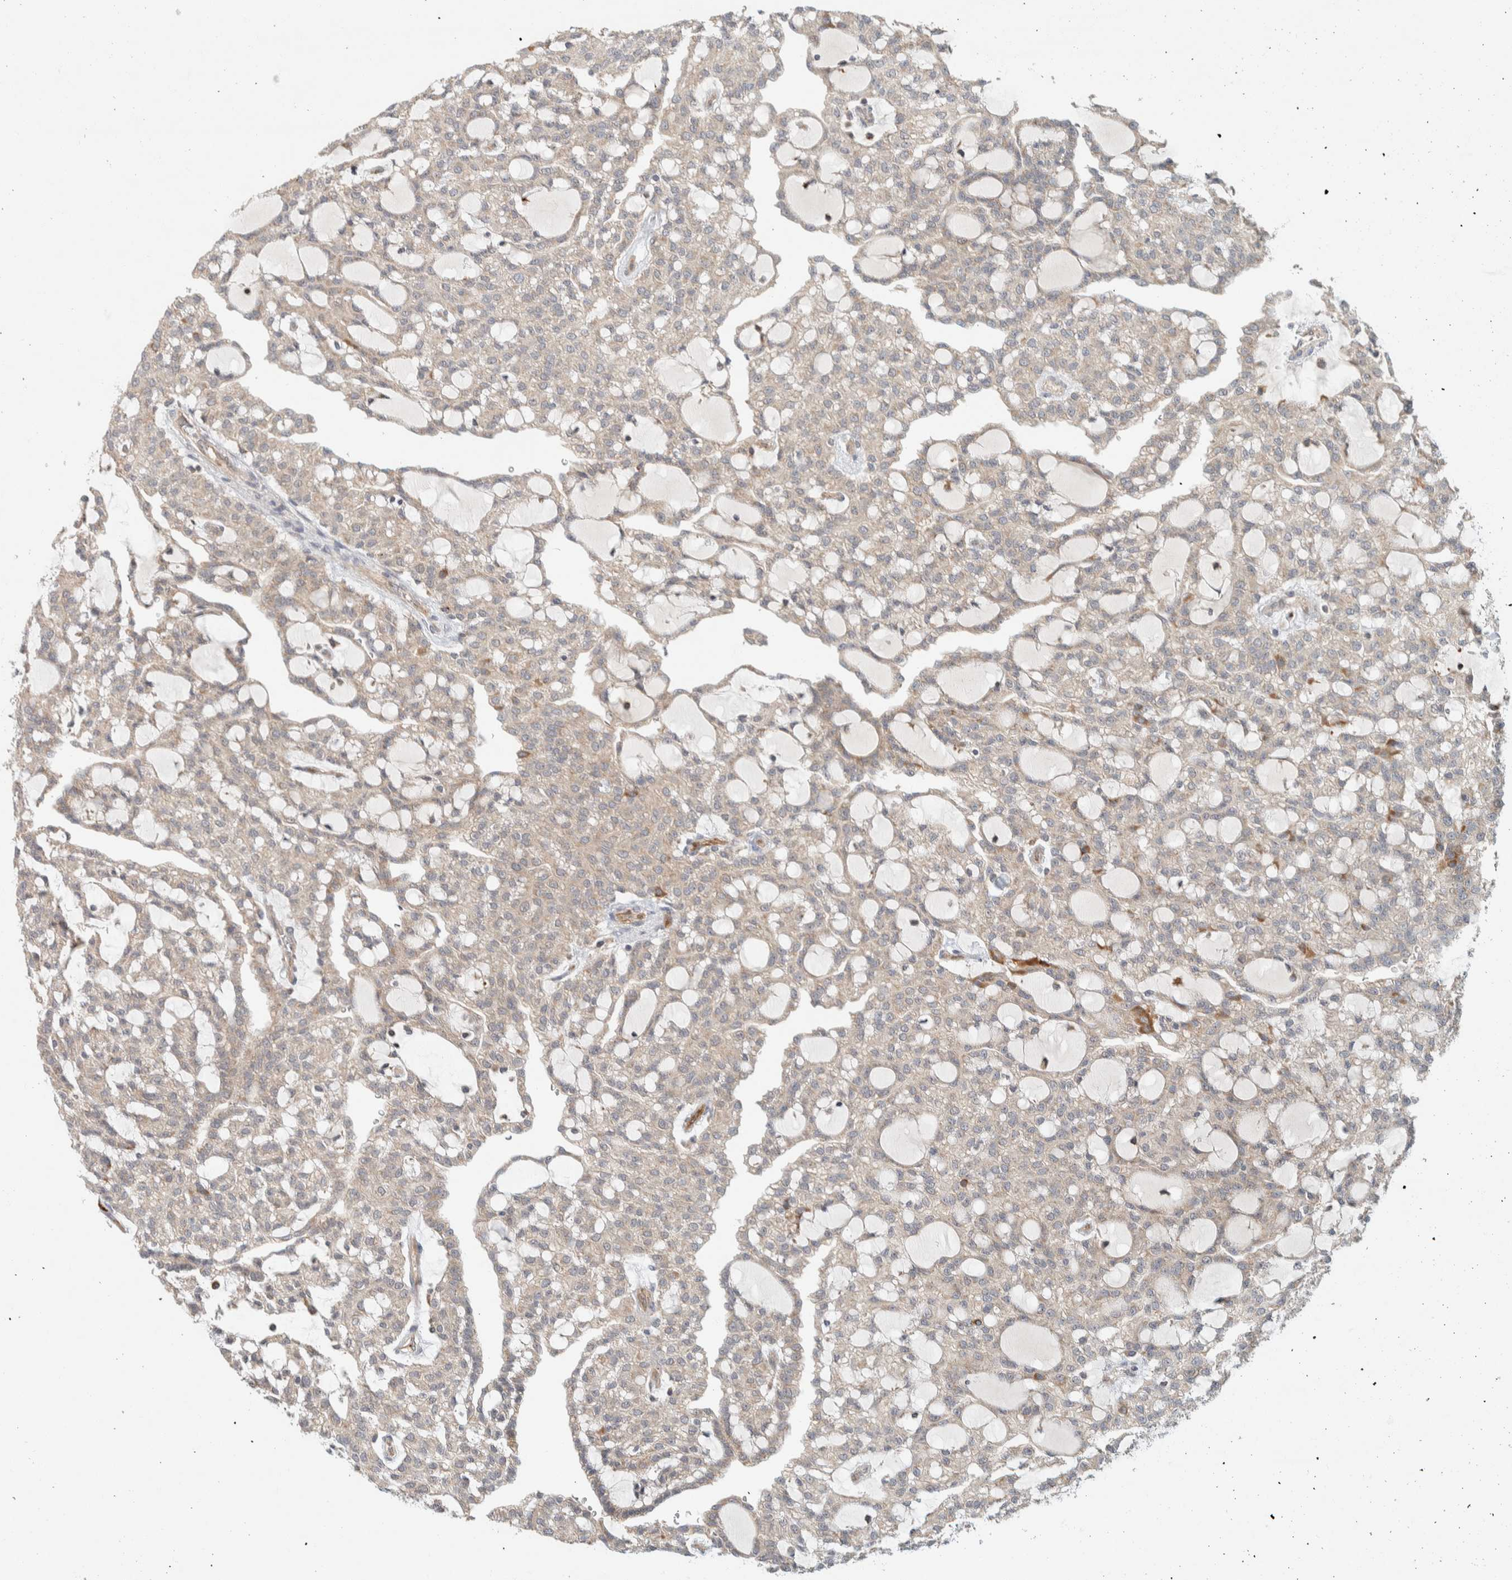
{"staining": {"intensity": "negative", "quantity": "none", "location": "none"}, "tissue": "renal cancer", "cell_type": "Tumor cells", "image_type": "cancer", "snomed": [{"axis": "morphology", "description": "Adenocarcinoma, NOS"}, {"axis": "topography", "description": "Kidney"}], "caption": "A high-resolution photomicrograph shows IHC staining of adenocarcinoma (renal), which exhibits no significant staining in tumor cells.", "gene": "KIF9", "patient": {"sex": "male", "age": 63}}